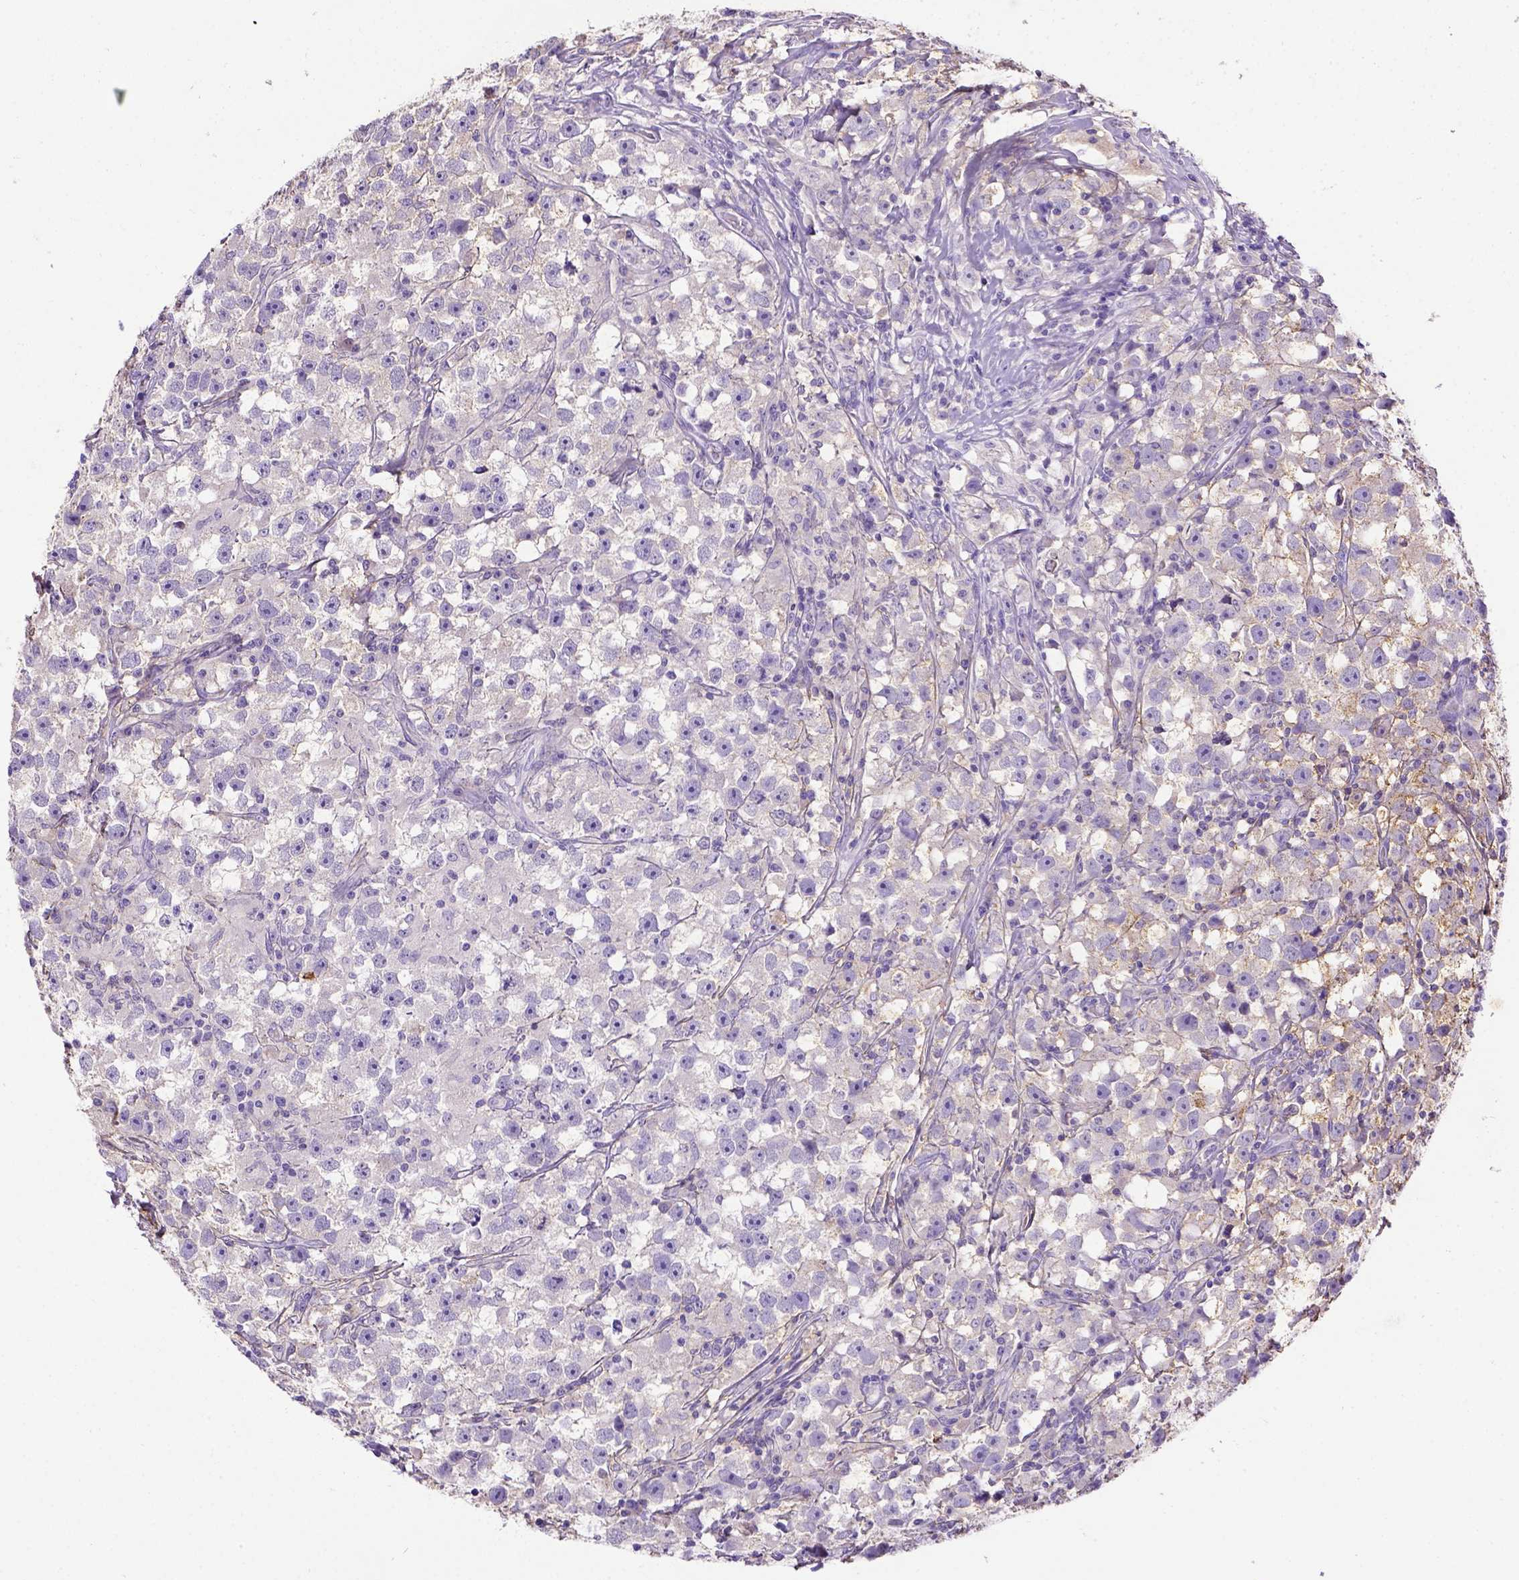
{"staining": {"intensity": "moderate", "quantity": "<25%", "location": "cytoplasmic/membranous"}, "tissue": "testis cancer", "cell_type": "Tumor cells", "image_type": "cancer", "snomed": [{"axis": "morphology", "description": "Seminoma, NOS"}, {"axis": "topography", "description": "Testis"}], "caption": "Testis cancer (seminoma) was stained to show a protein in brown. There is low levels of moderate cytoplasmic/membranous staining in approximately <25% of tumor cells. The staining is performed using DAB brown chromogen to label protein expression. The nuclei are counter-stained blue using hematoxylin.", "gene": "B3GAT1", "patient": {"sex": "male", "age": 33}}